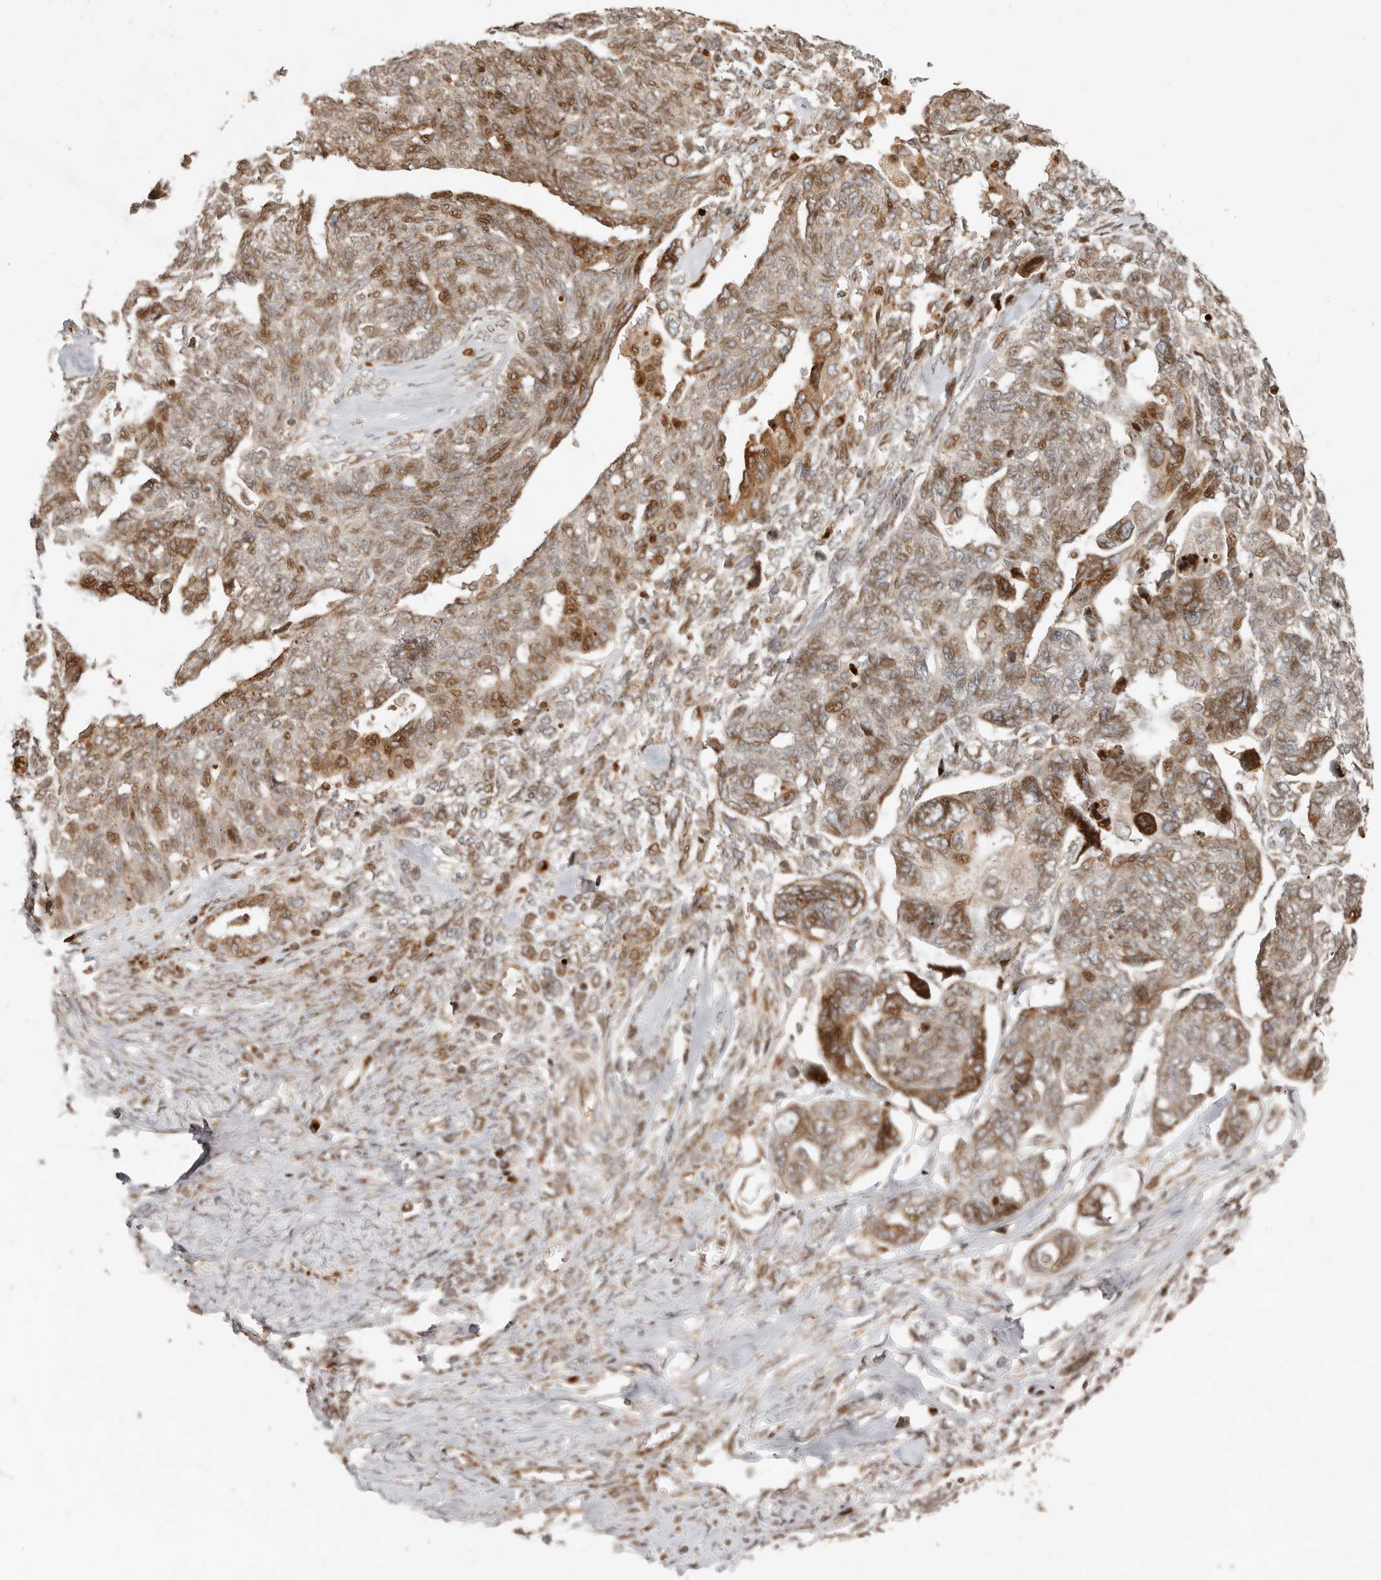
{"staining": {"intensity": "moderate", "quantity": ">75%", "location": "cytoplasmic/membranous,nuclear"}, "tissue": "ovarian cancer", "cell_type": "Tumor cells", "image_type": "cancer", "snomed": [{"axis": "morphology", "description": "Cystadenocarcinoma, serous, NOS"}, {"axis": "topography", "description": "Ovary"}], "caption": "Human serous cystadenocarcinoma (ovarian) stained with a brown dye reveals moderate cytoplasmic/membranous and nuclear positive positivity in about >75% of tumor cells.", "gene": "TRIM4", "patient": {"sex": "female", "age": 79}}